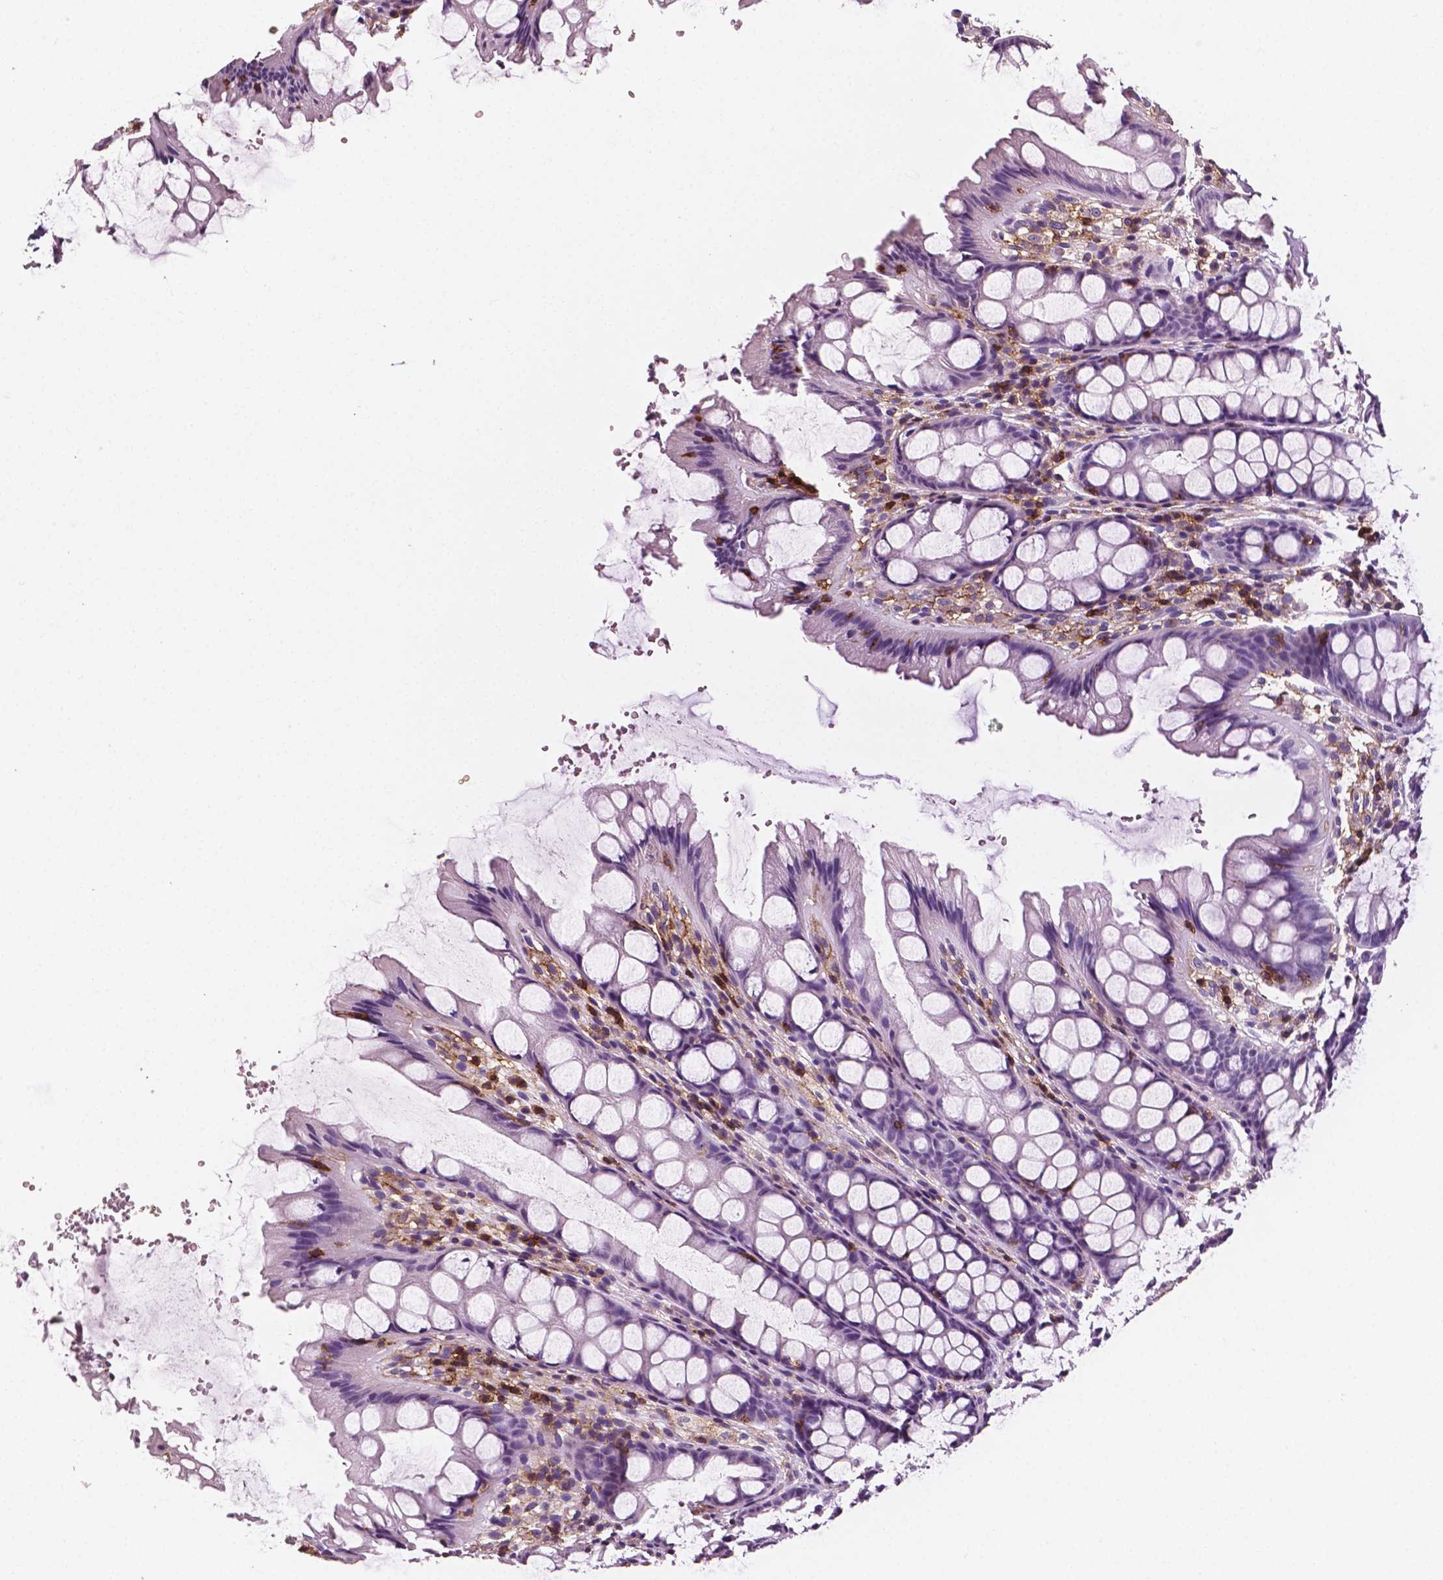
{"staining": {"intensity": "negative", "quantity": "none", "location": "none"}, "tissue": "colon", "cell_type": "Endothelial cells", "image_type": "normal", "snomed": [{"axis": "morphology", "description": "Normal tissue, NOS"}, {"axis": "topography", "description": "Colon"}], "caption": "Endothelial cells are negative for brown protein staining in normal colon. (Stains: DAB (3,3'-diaminobenzidine) IHC with hematoxylin counter stain, Microscopy: brightfield microscopy at high magnification).", "gene": "PTPRC", "patient": {"sex": "male", "age": 47}}